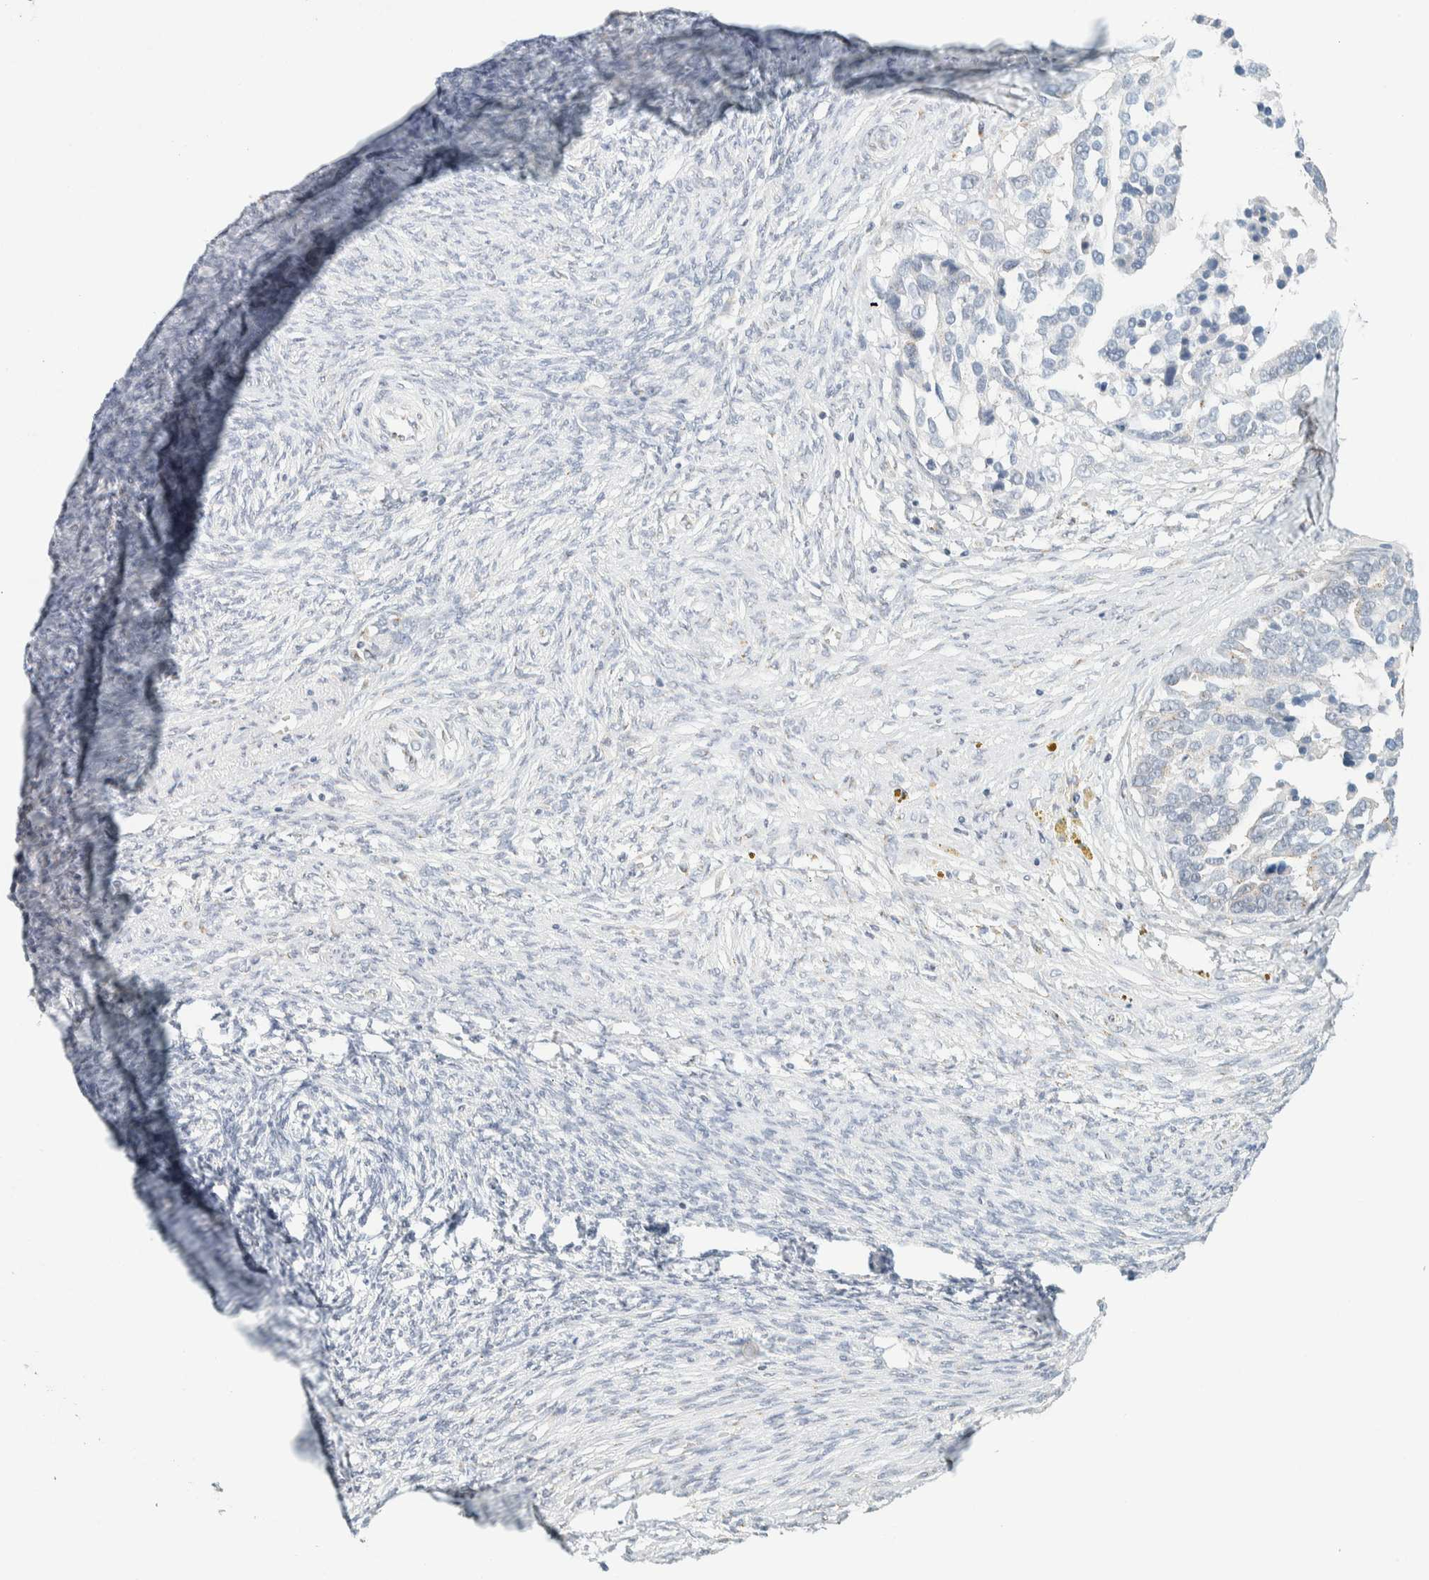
{"staining": {"intensity": "negative", "quantity": "none", "location": "none"}, "tissue": "ovarian cancer", "cell_type": "Tumor cells", "image_type": "cancer", "snomed": [{"axis": "morphology", "description": "Cystadenocarcinoma, serous, NOS"}, {"axis": "topography", "description": "Ovary"}], "caption": "Serous cystadenocarcinoma (ovarian) was stained to show a protein in brown. There is no significant positivity in tumor cells.", "gene": "SPNS3", "patient": {"sex": "female", "age": 44}}